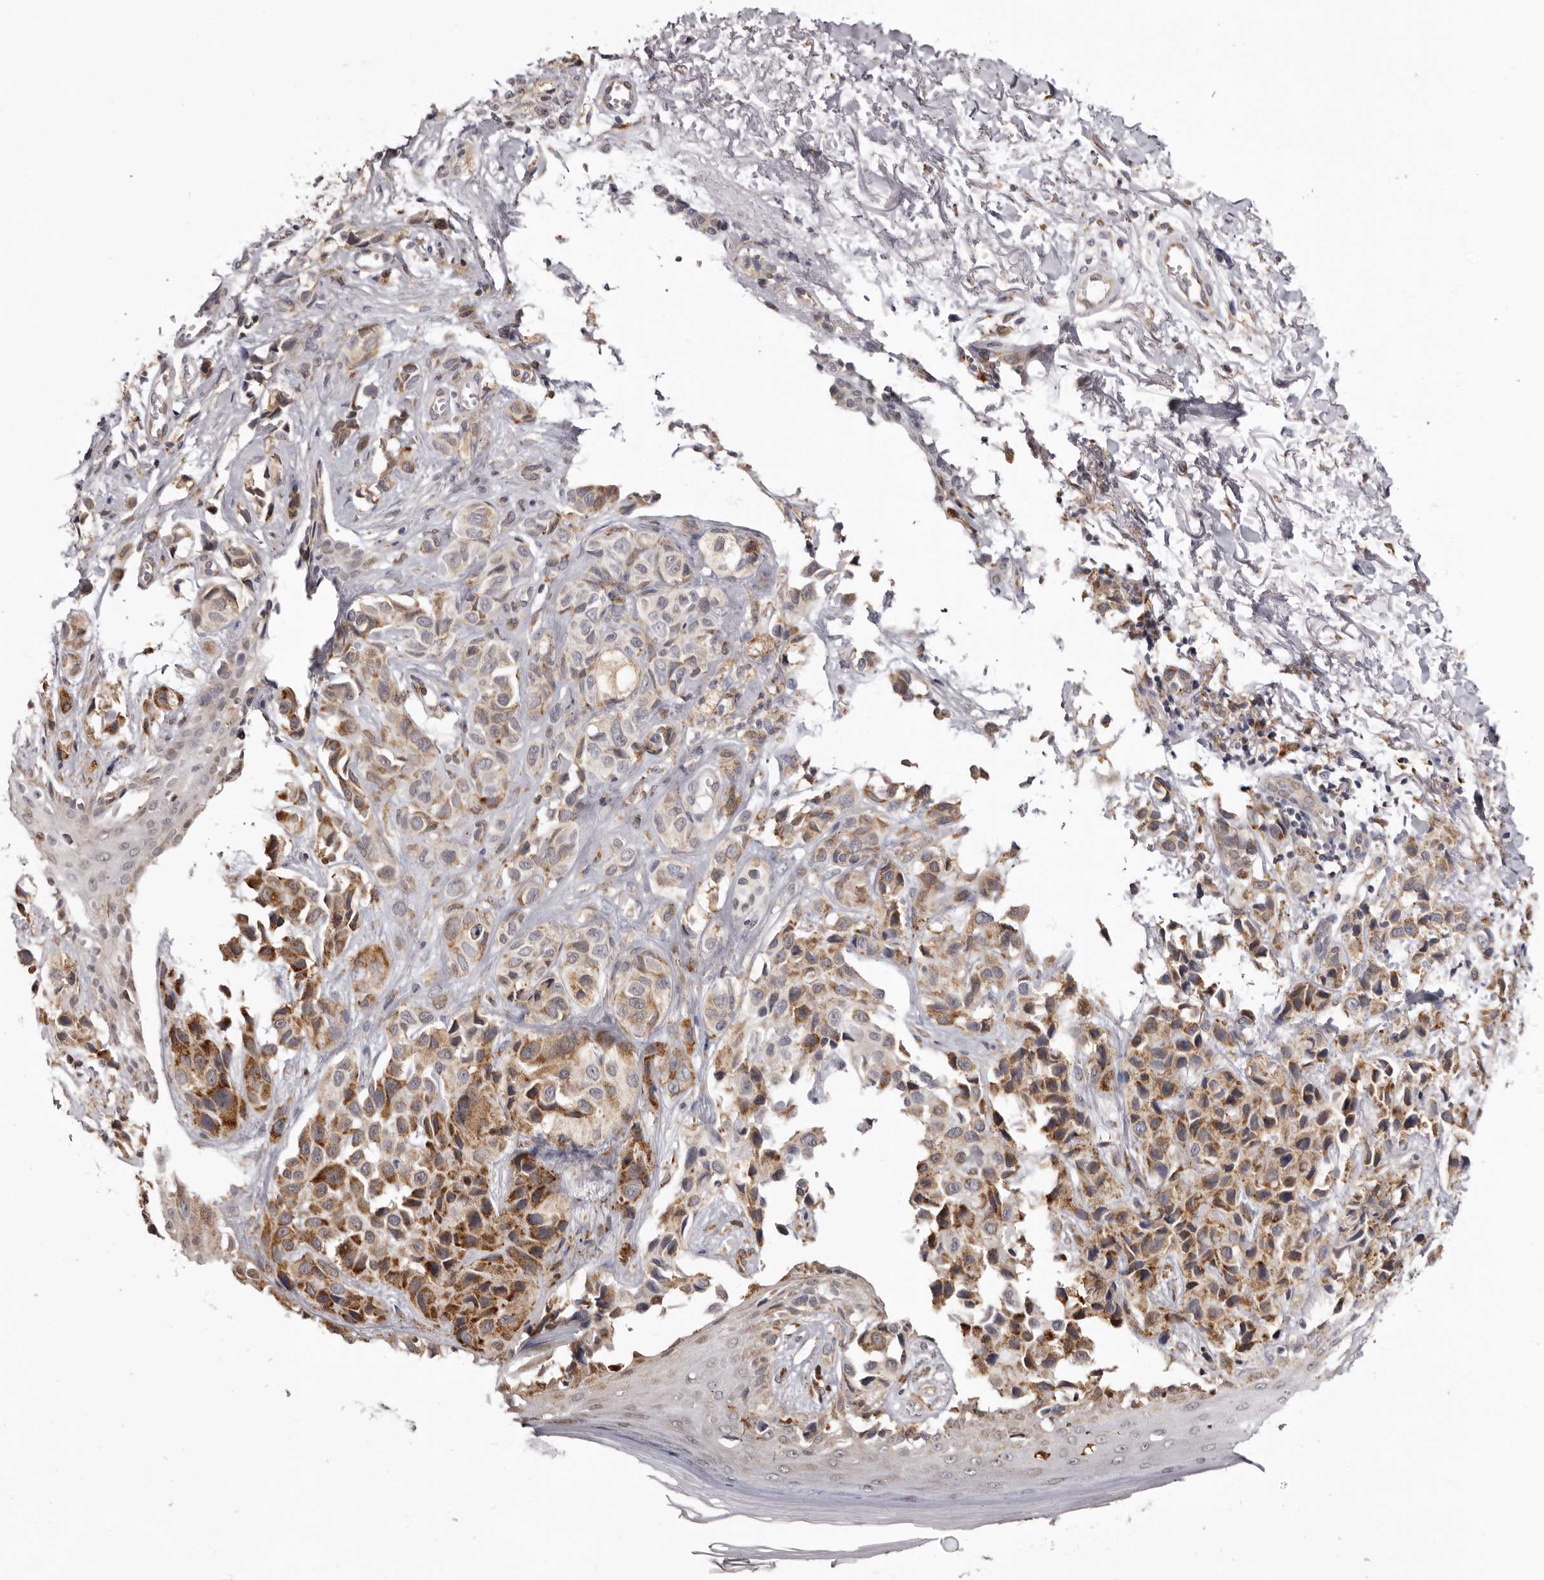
{"staining": {"intensity": "moderate", "quantity": "25%-75%", "location": "cytoplasmic/membranous"}, "tissue": "melanoma", "cell_type": "Tumor cells", "image_type": "cancer", "snomed": [{"axis": "morphology", "description": "Malignant melanoma, NOS"}, {"axis": "topography", "description": "Skin"}], "caption": "Human malignant melanoma stained with a protein marker displays moderate staining in tumor cells.", "gene": "PIGX", "patient": {"sex": "female", "age": 58}}